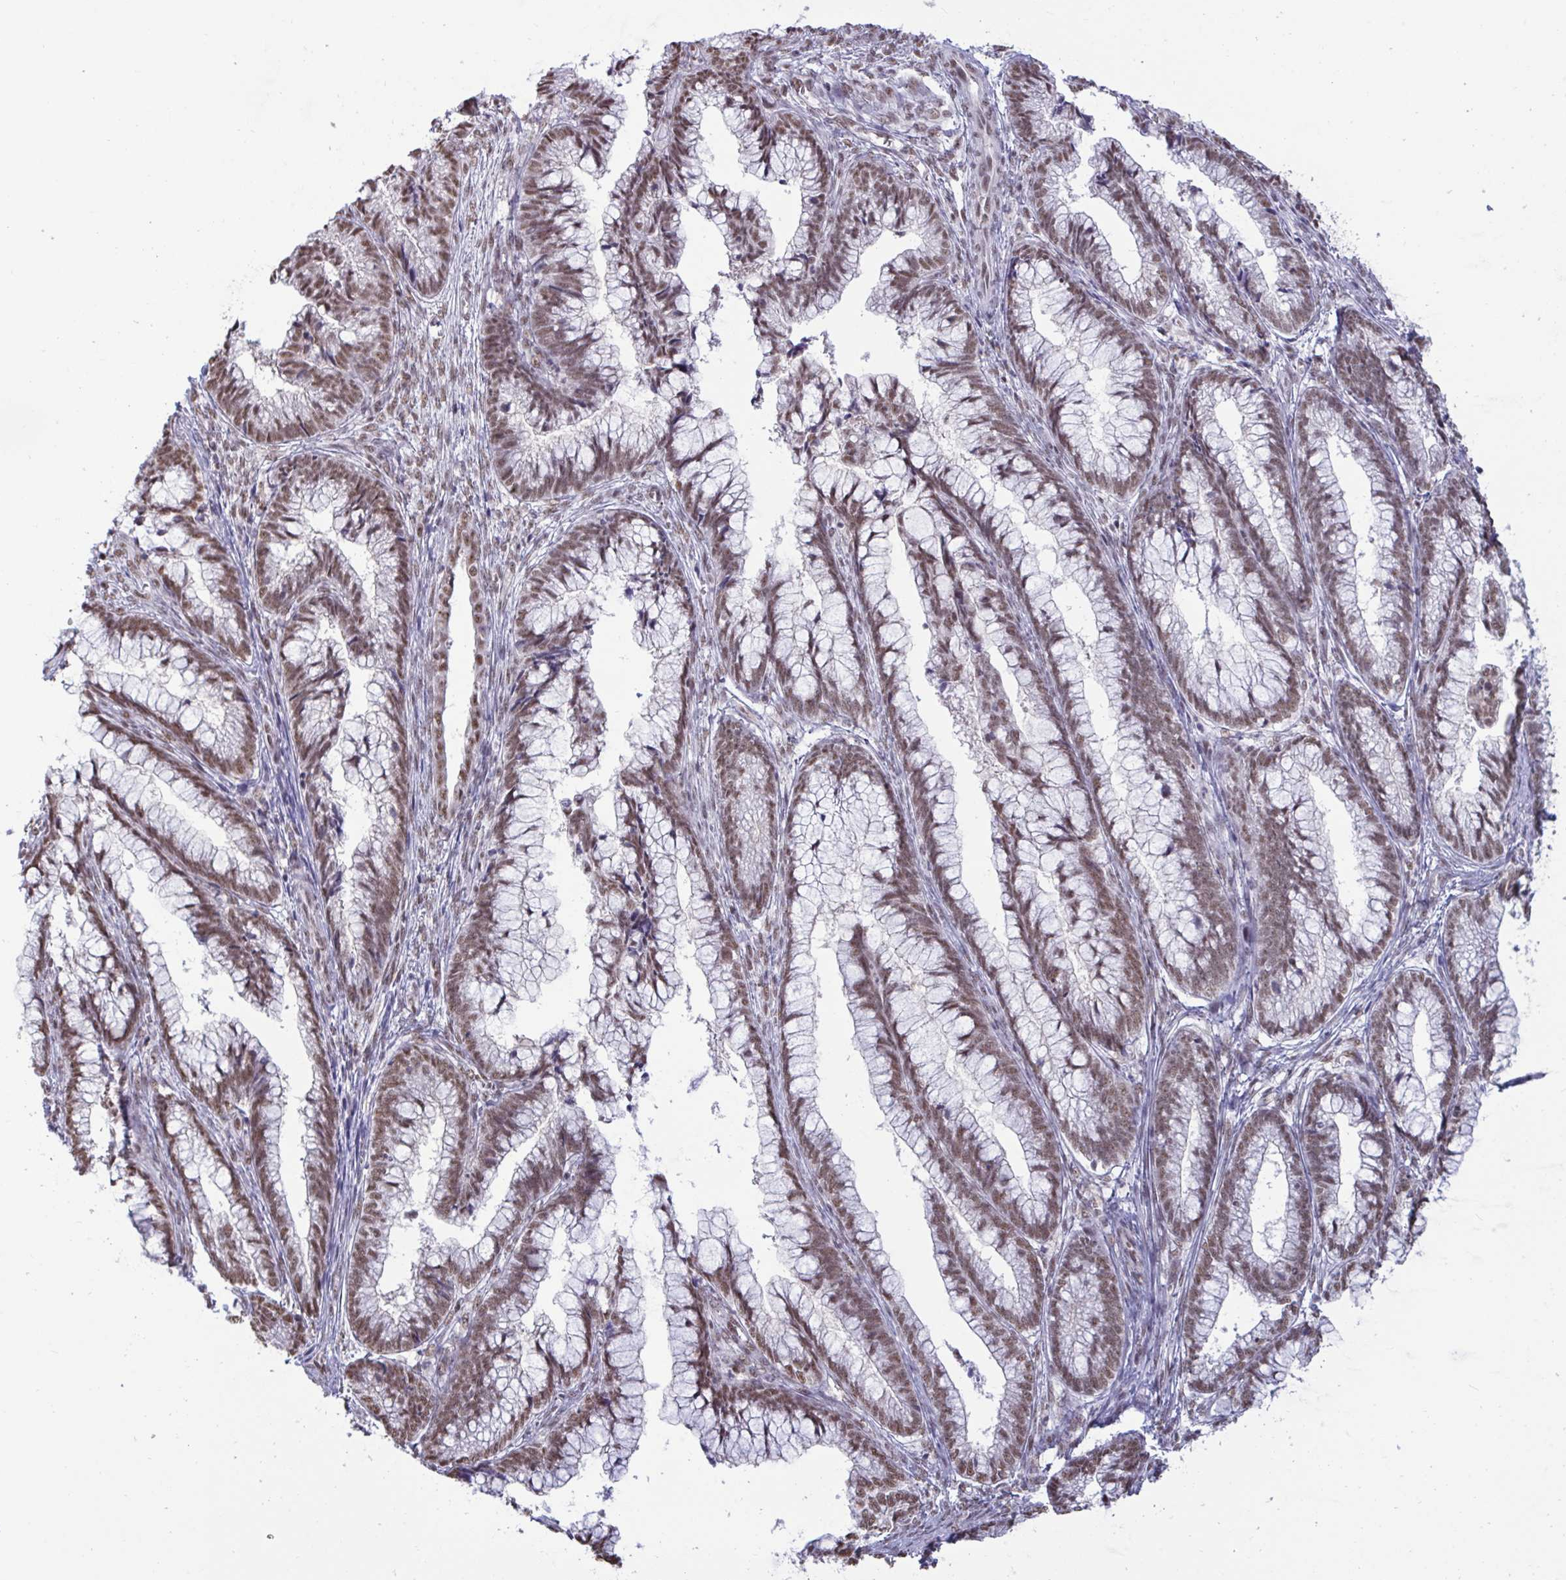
{"staining": {"intensity": "moderate", "quantity": ">75%", "location": "nuclear"}, "tissue": "cervical cancer", "cell_type": "Tumor cells", "image_type": "cancer", "snomed": [{"axis": "morphology", "description": "Adenocarcinoma, NOS"}, {"axis": "topography", "description": "Cervix"}], "caption": "Immunohistochemistry of cervical cancer shows medium levels of moderate nuclear expression in about >75% of tumor cells.", "gene": "PUF60", "patient": {"sex": "female", "age": 44}}